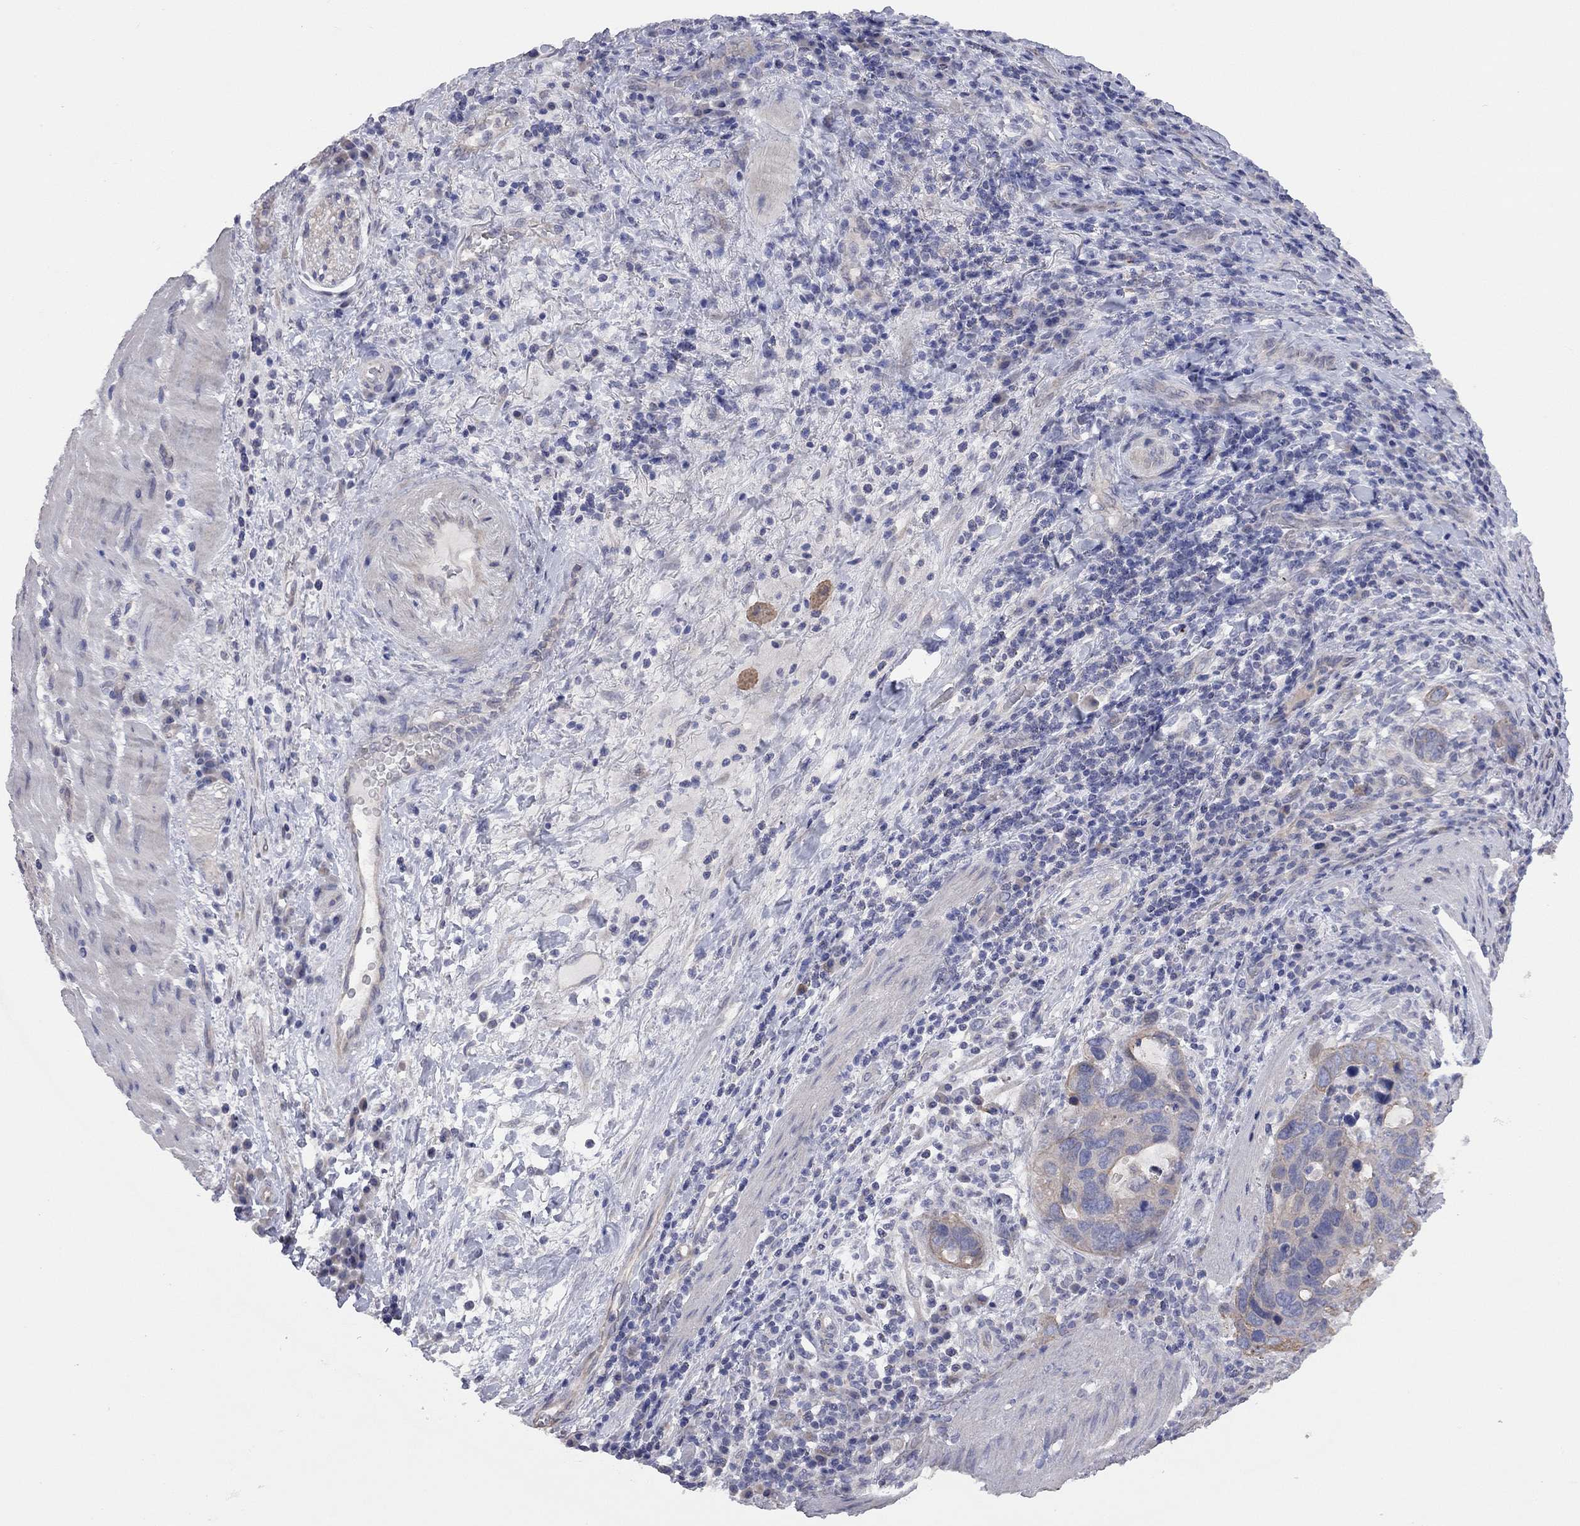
{"staining": {"intensity": "moderate", "quantity": "<25%", "location": "cytoplasmic/membranous"}, "tissue": "stomach cancer", "cell_type": "Tumor cells", "image_type": "cancer", "snomed": [{"axis": "morphology", "description": "Adenocarcinoma, NOS"}, {"axis": "topography", "description": "Stomach"}], "caption": "A low amount of moderate cytoplasmic/membranous positivity is identified in about <25% of tumor cells in stomach cancer tissue.", "gene": "KCNB1", "patient": {"sex": "male", "age": 54}}